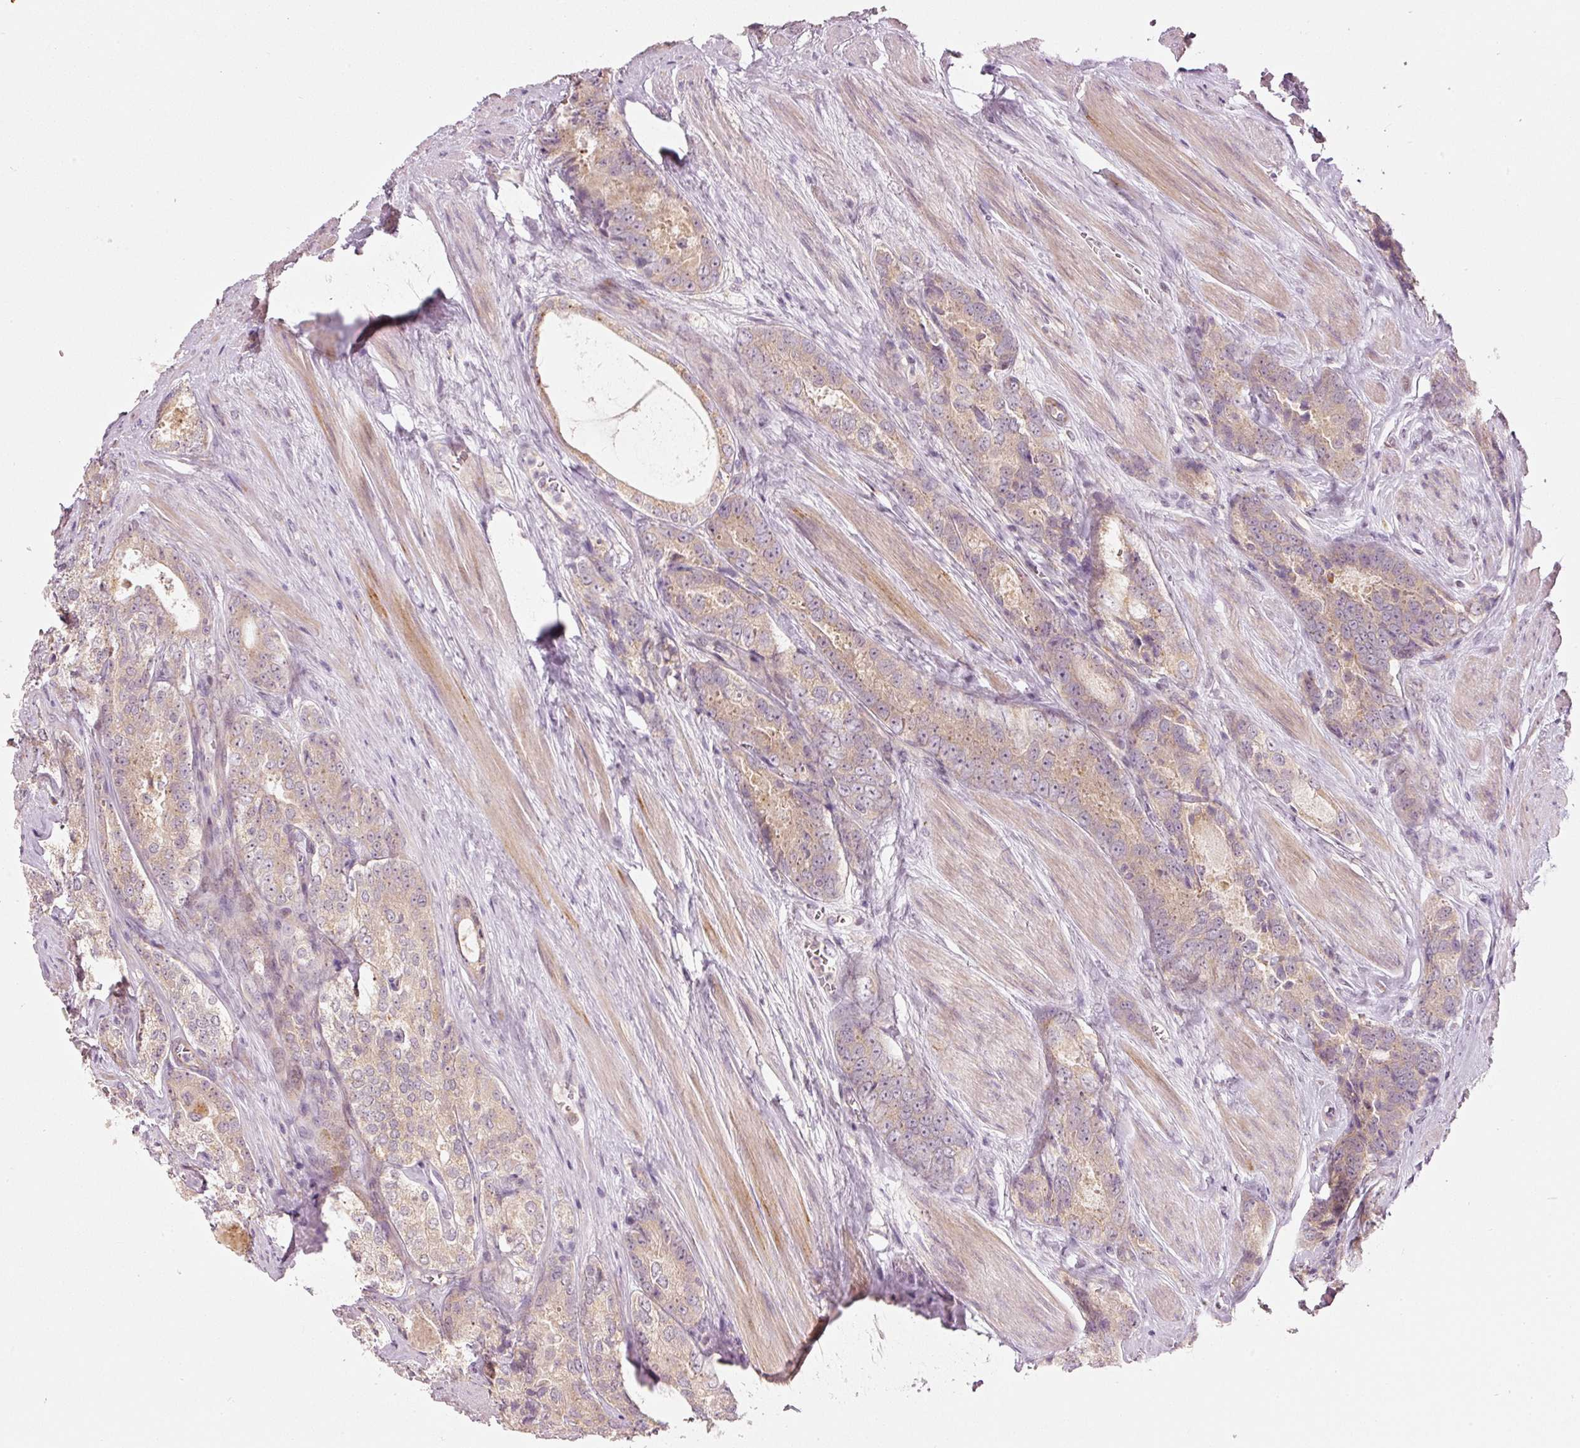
{"staining": {"intensity": "moderate", "quantity": "25%-75%", "location": "cytoplasmic/membranous"}, "tissue": "prostate cancer", "cell_type": "Tumor cells", "image_type": "cancer", "snomed": [{"axis": "morphology", "description": "Adenocarcinoma, Low grade"}, {"axis": "topography", "description": "Prostate"}], "caption": "The histopathology image demonstrates staining of prostate cancer (adenocarcinoma (low-grade)), revealing moderate cytoplasmic/membranous protein staining (brown color) within tumor cells.", "gene": "MAP10", "patient": {"sex": "male", "age": 68}}